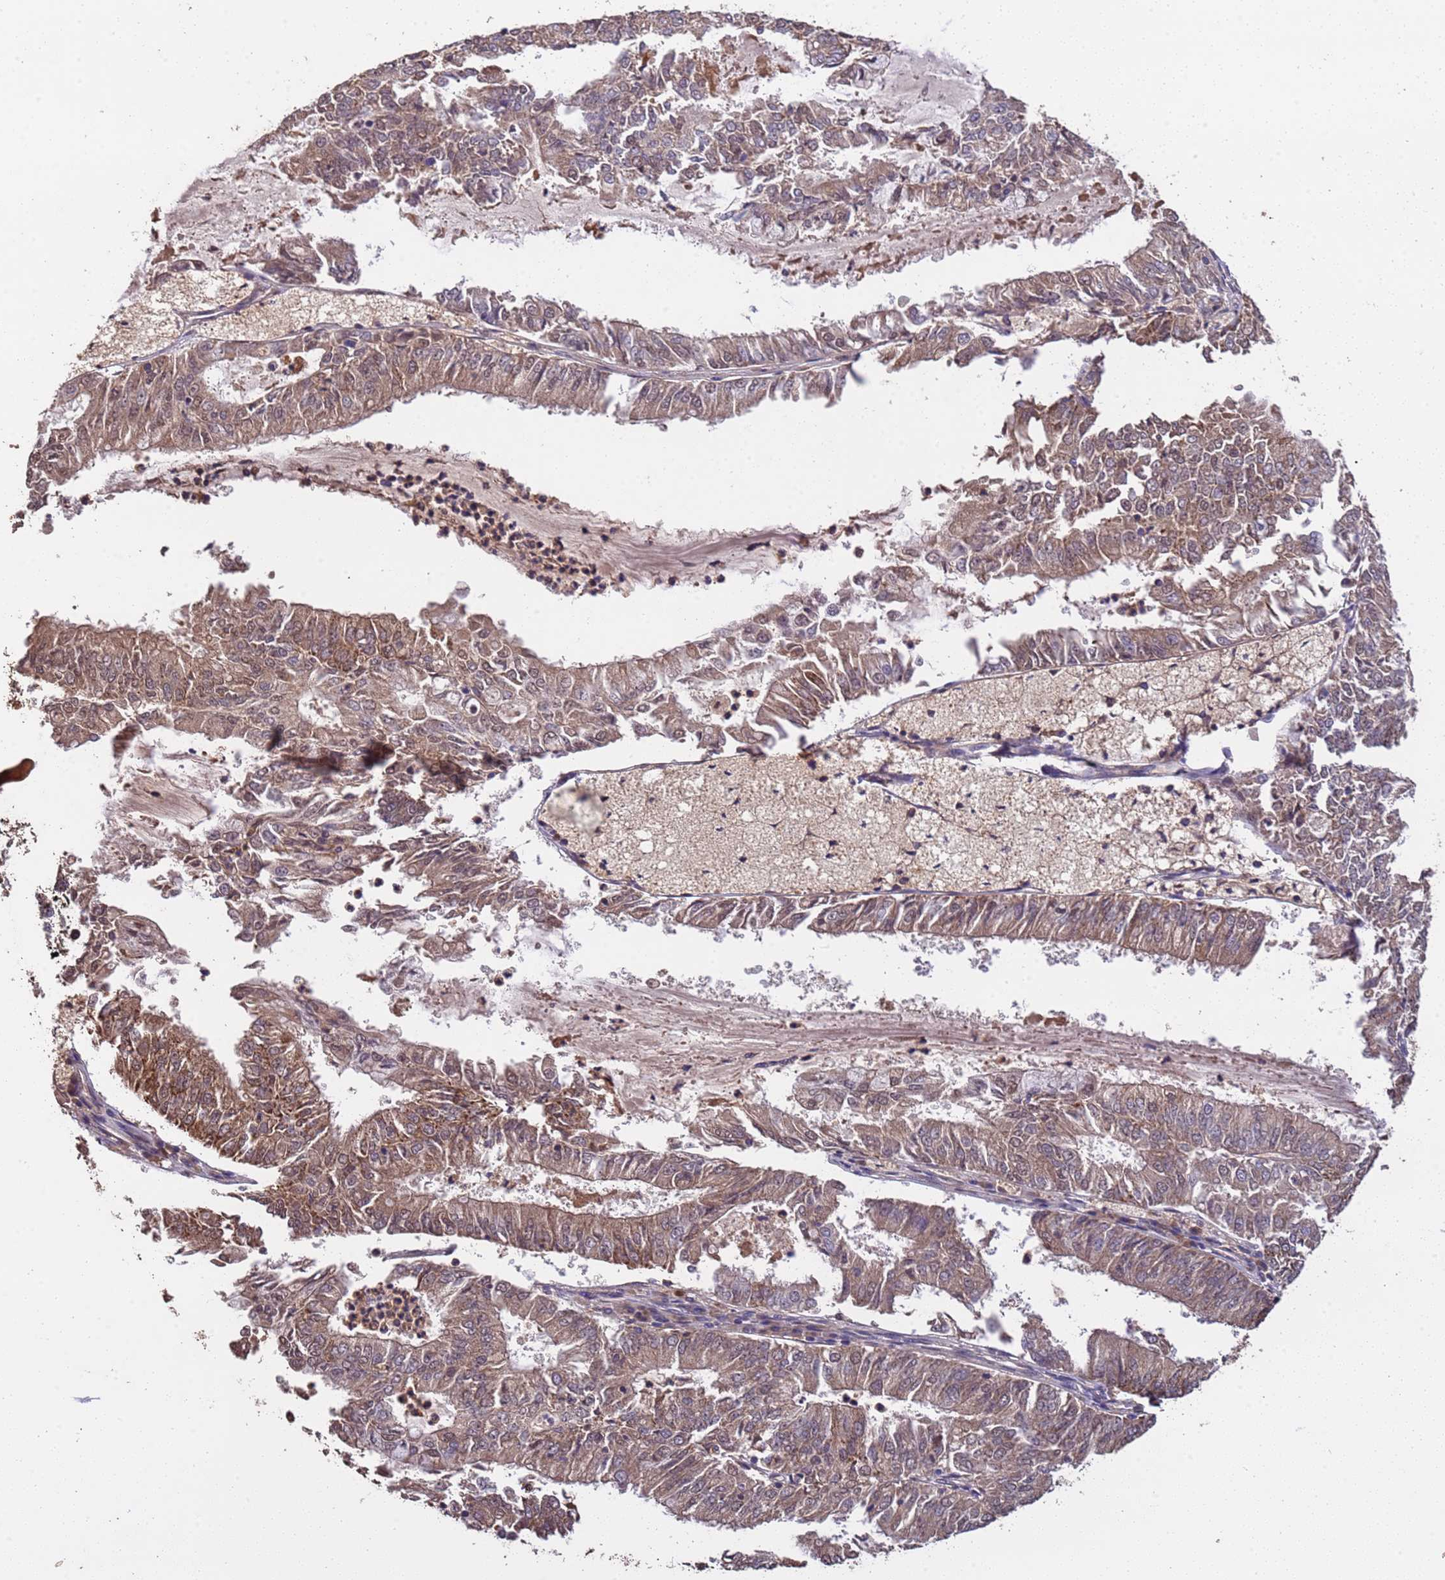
{"staining": {"intensity": "moderate", "quantity": "25%-75%", "location": "cytoplasmic/membranous"}, "tissue": "endometrial cancer", "cell_type": "Tumor cells", "image_type": "cancer", "snomed": [{"axis": "morphology", "description": "Adenocarcinoma, NOS"}, {"axis": "topography", "description": "Endometrium"}], "caption": "An IHC image of tumor tissue is shown. Protein staining in brown highlights moderate cytoplasmic/membranous positivity in endometrial cancer (adenocarcinoma) within tumor cells. Immunohistochemistry stains the protein of interest in brown and the nuclei are stained blue.", "gene": "CCDC184", "patient": {"sex": "female", "age": 57}}